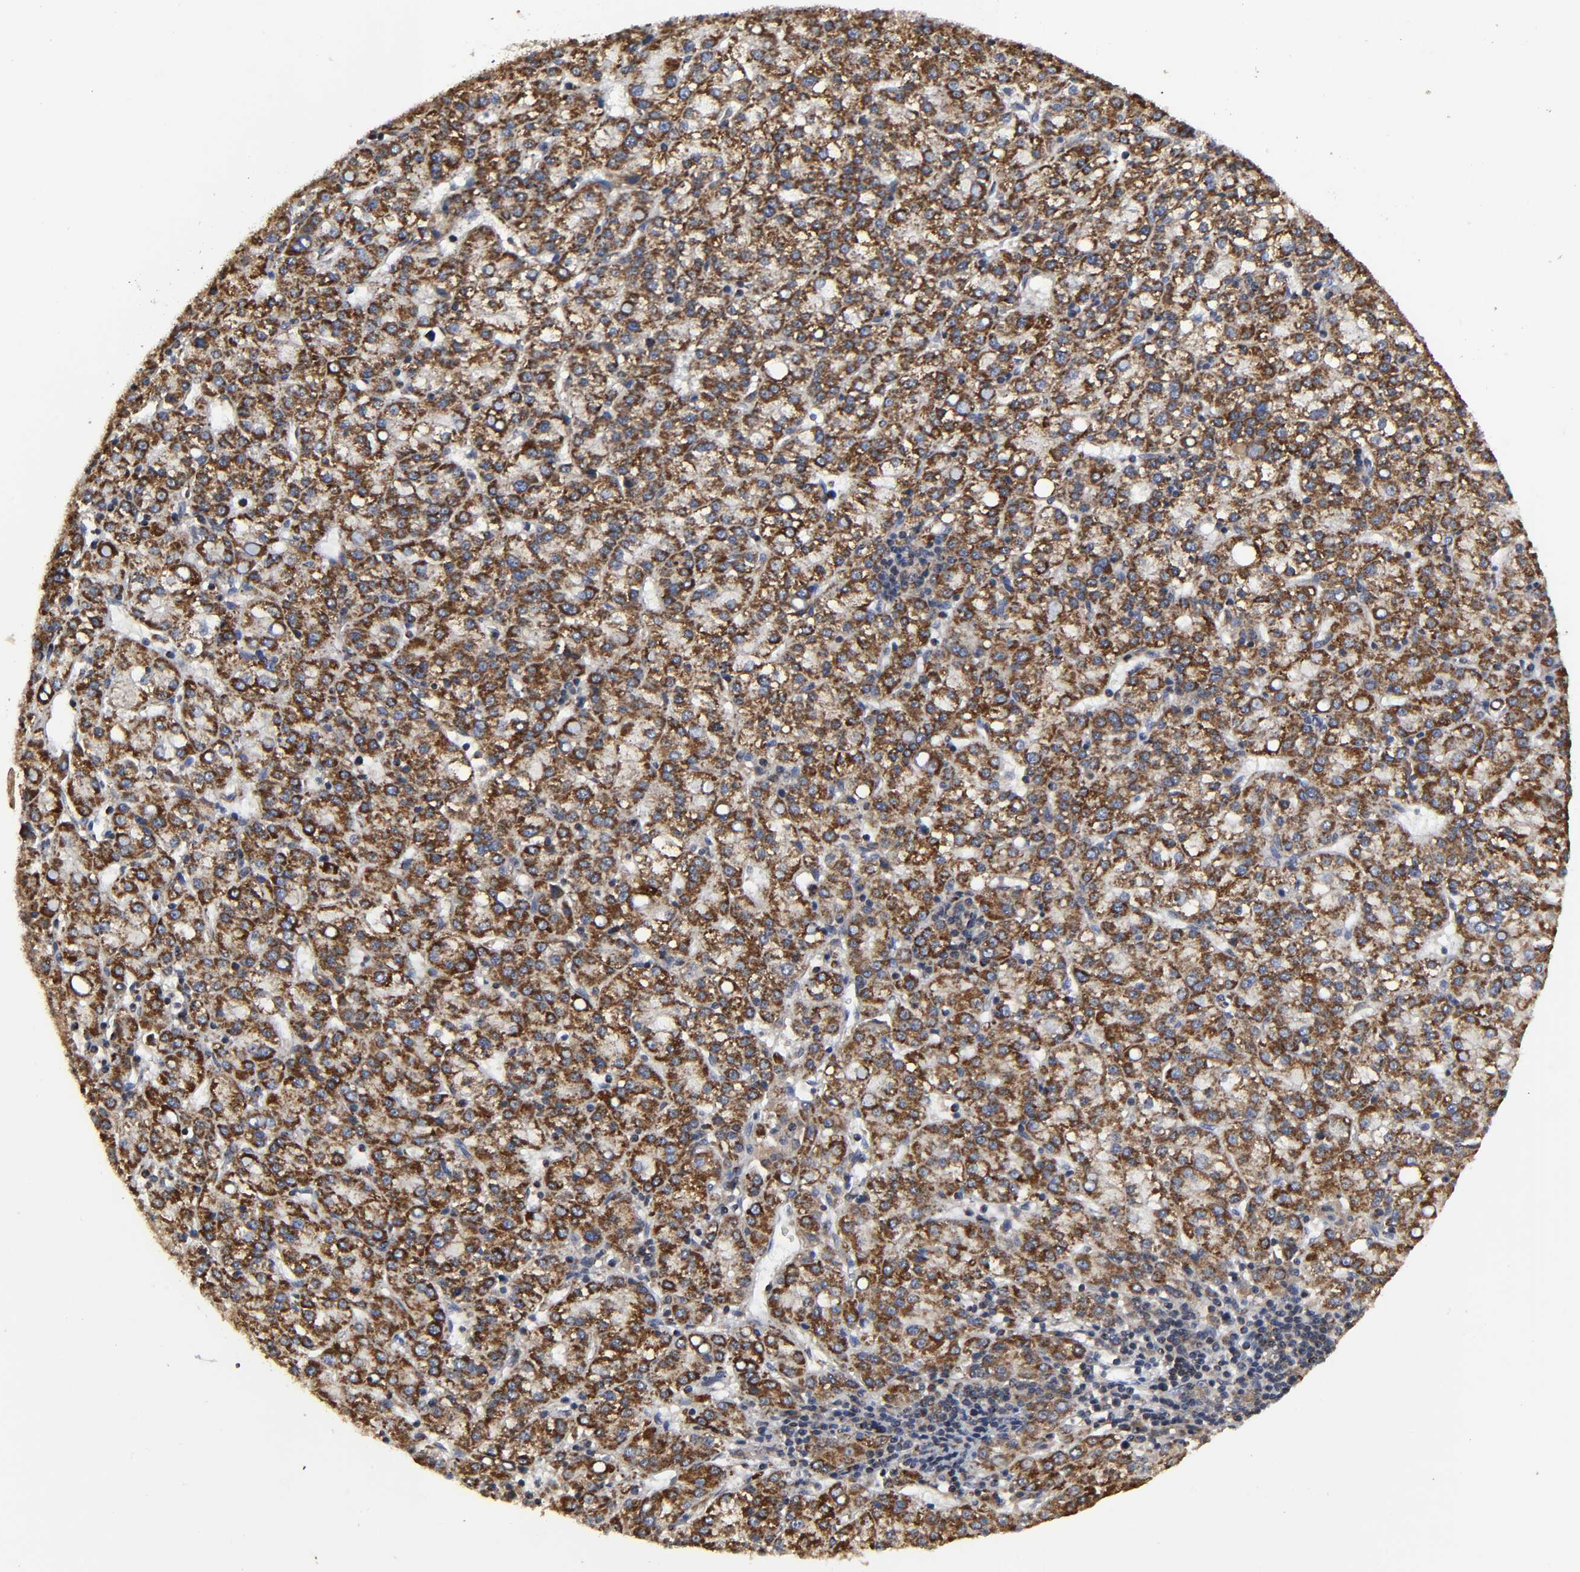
{"staining": {"intensity": "strong", "quantity": ">75%", "location": "cytoplasmic/membranous"}, "tissue": "liver cancer", "cell_type": "Tumor cells", "image_type": "cancer", "snomed": [{"axis": "morphology", "description": "Carcinoma, Hepatocellular, NOS"}, {"axis": "topography", "description": "Liver"}], "caption": "Strong cytoplasmic/membranous expression is seen in about >75% of tumor cells in liver cancer (hepatocellular carcinoma).", "gene": "COX6B1", "patient": {"sex": "female", "age": 58}}